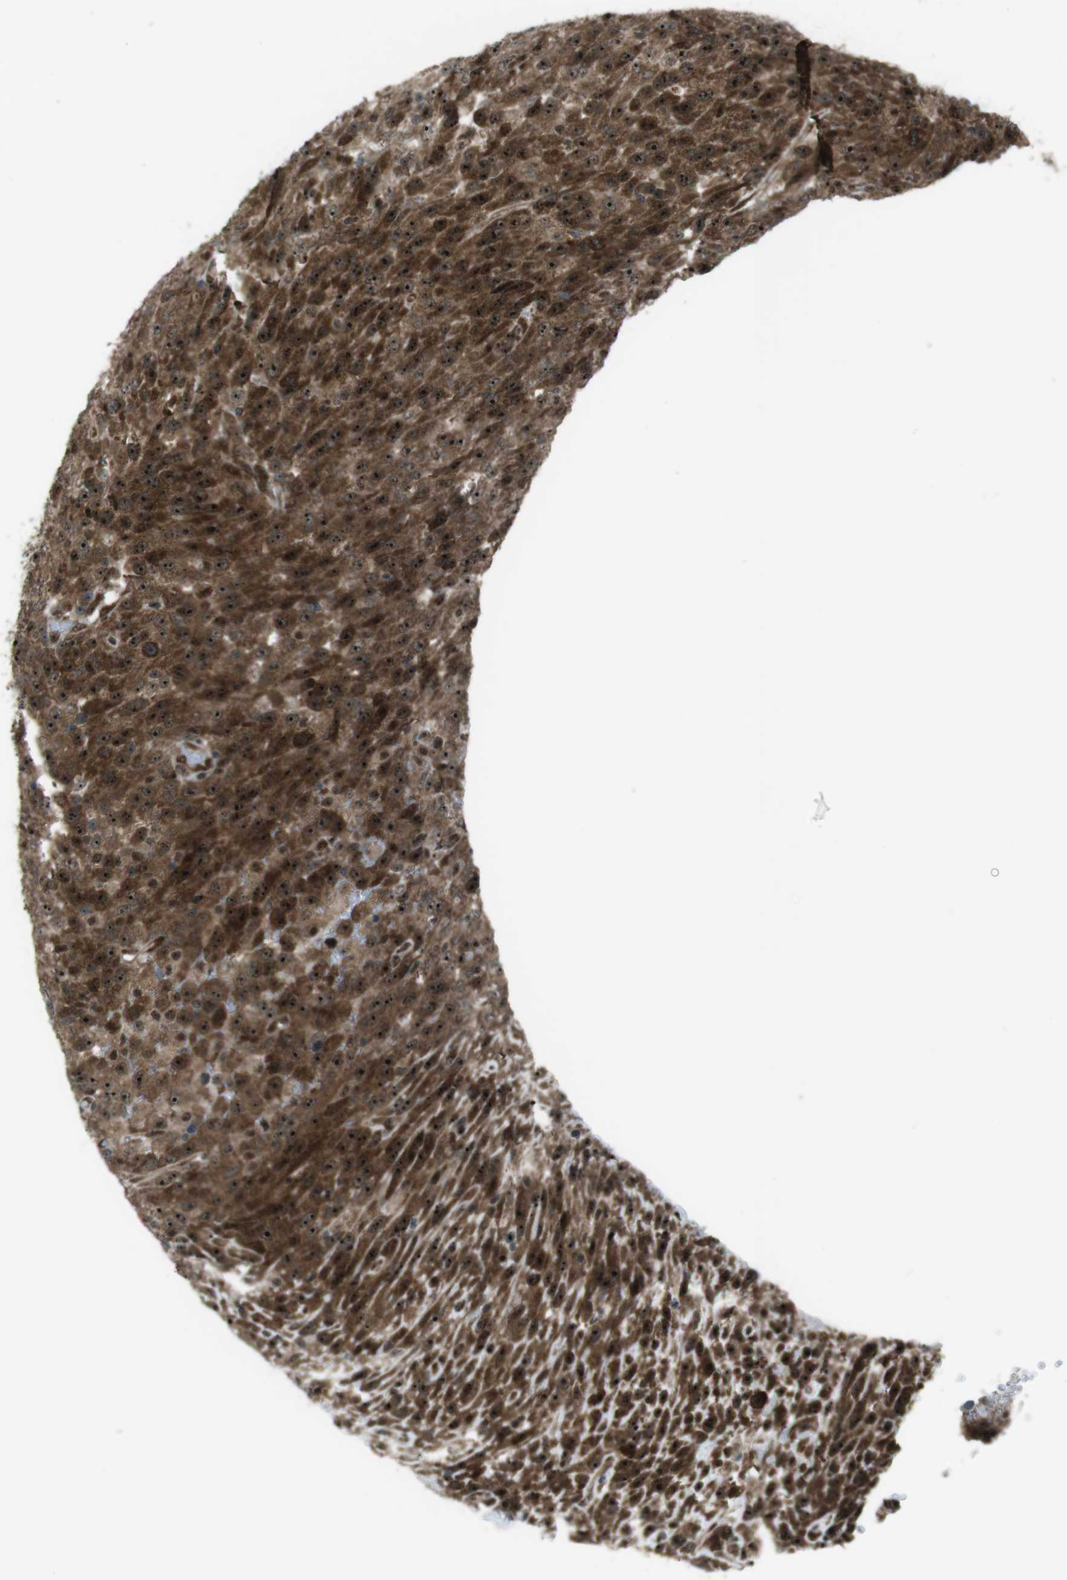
{"staining": {"intensity": "strong", "quantity": ">75%", "location": "cytoplasmic/membranous,nuclear"}, "tissue": "urothelial cancer", "cell_type": "Tumor cells", "image_type": "cancer", "snomed": [{"axis": "morphology", "description": "Urothelial carcinoma, High grade"}, {"axis": "topography", "description": "Urinary bladder"}], "caption": "High-grade urothelial carcinoma was stained to show a protein in brown. There is high levels of strong cytoplasmic/membranous and nuclear positivity in approximately >75% of tumor cells.", "gene": "CSNK1D", "patient": {"sex": "male", "age": 66}}